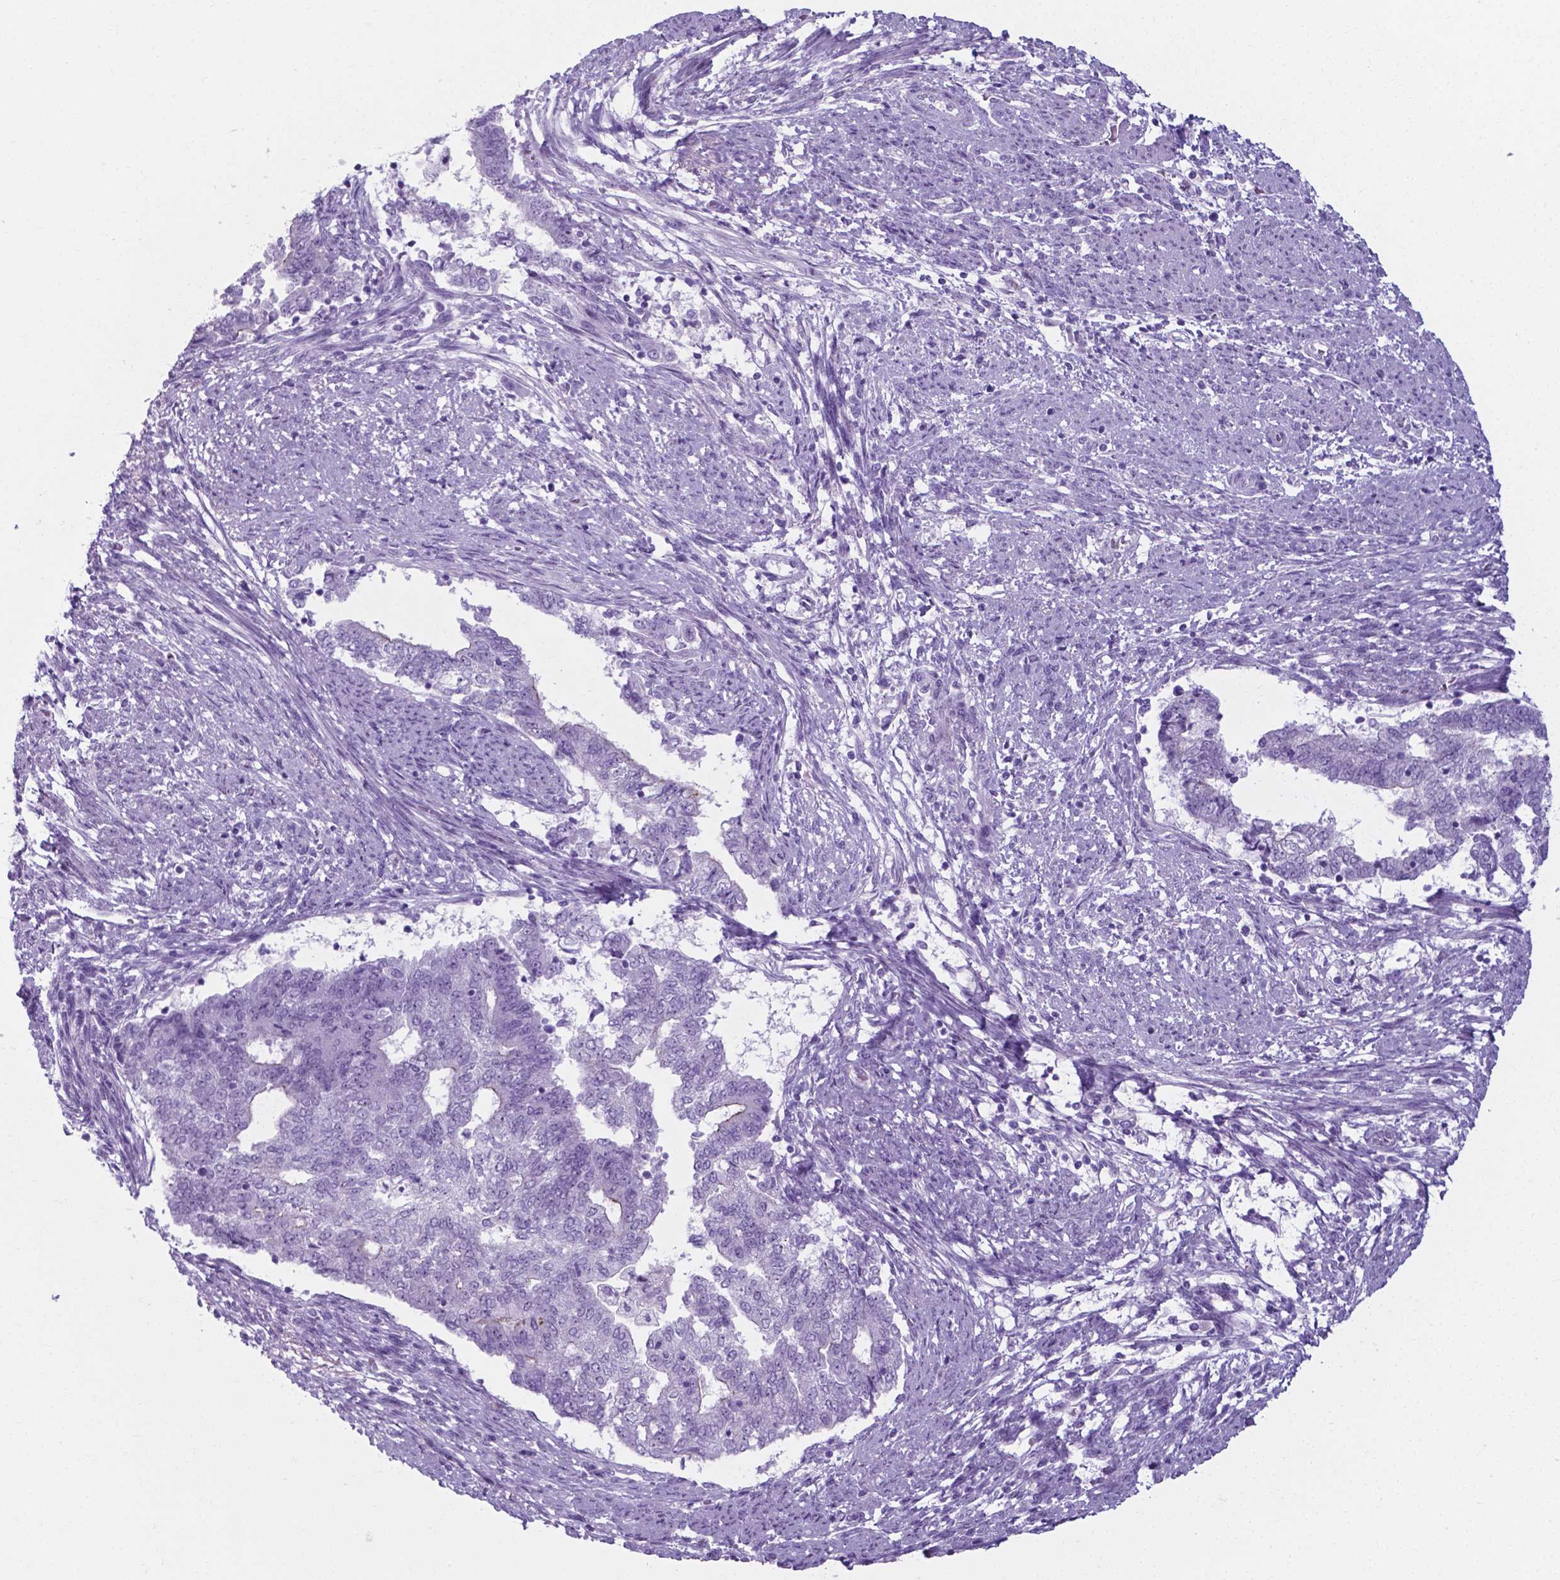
{"staining": {"intensity": "negative", "quantity": "none", "location": "none"}, "tissue": "endometrial cancer", "cell_type": "Tumor cells", "image_type": "cancer", "snomed": [{"axis": "morphology", "description": "Adenocarcinoma, NOS"}, {"axis": "topography", "description": "Endometrium"}], "caption": "This is an IHC micrograph of endometrial cancer (adenocarcinoma). There is no positivity in tumor cells.", "gene": "AP5B1", "patient": {"sex": "female", "age": 65}}